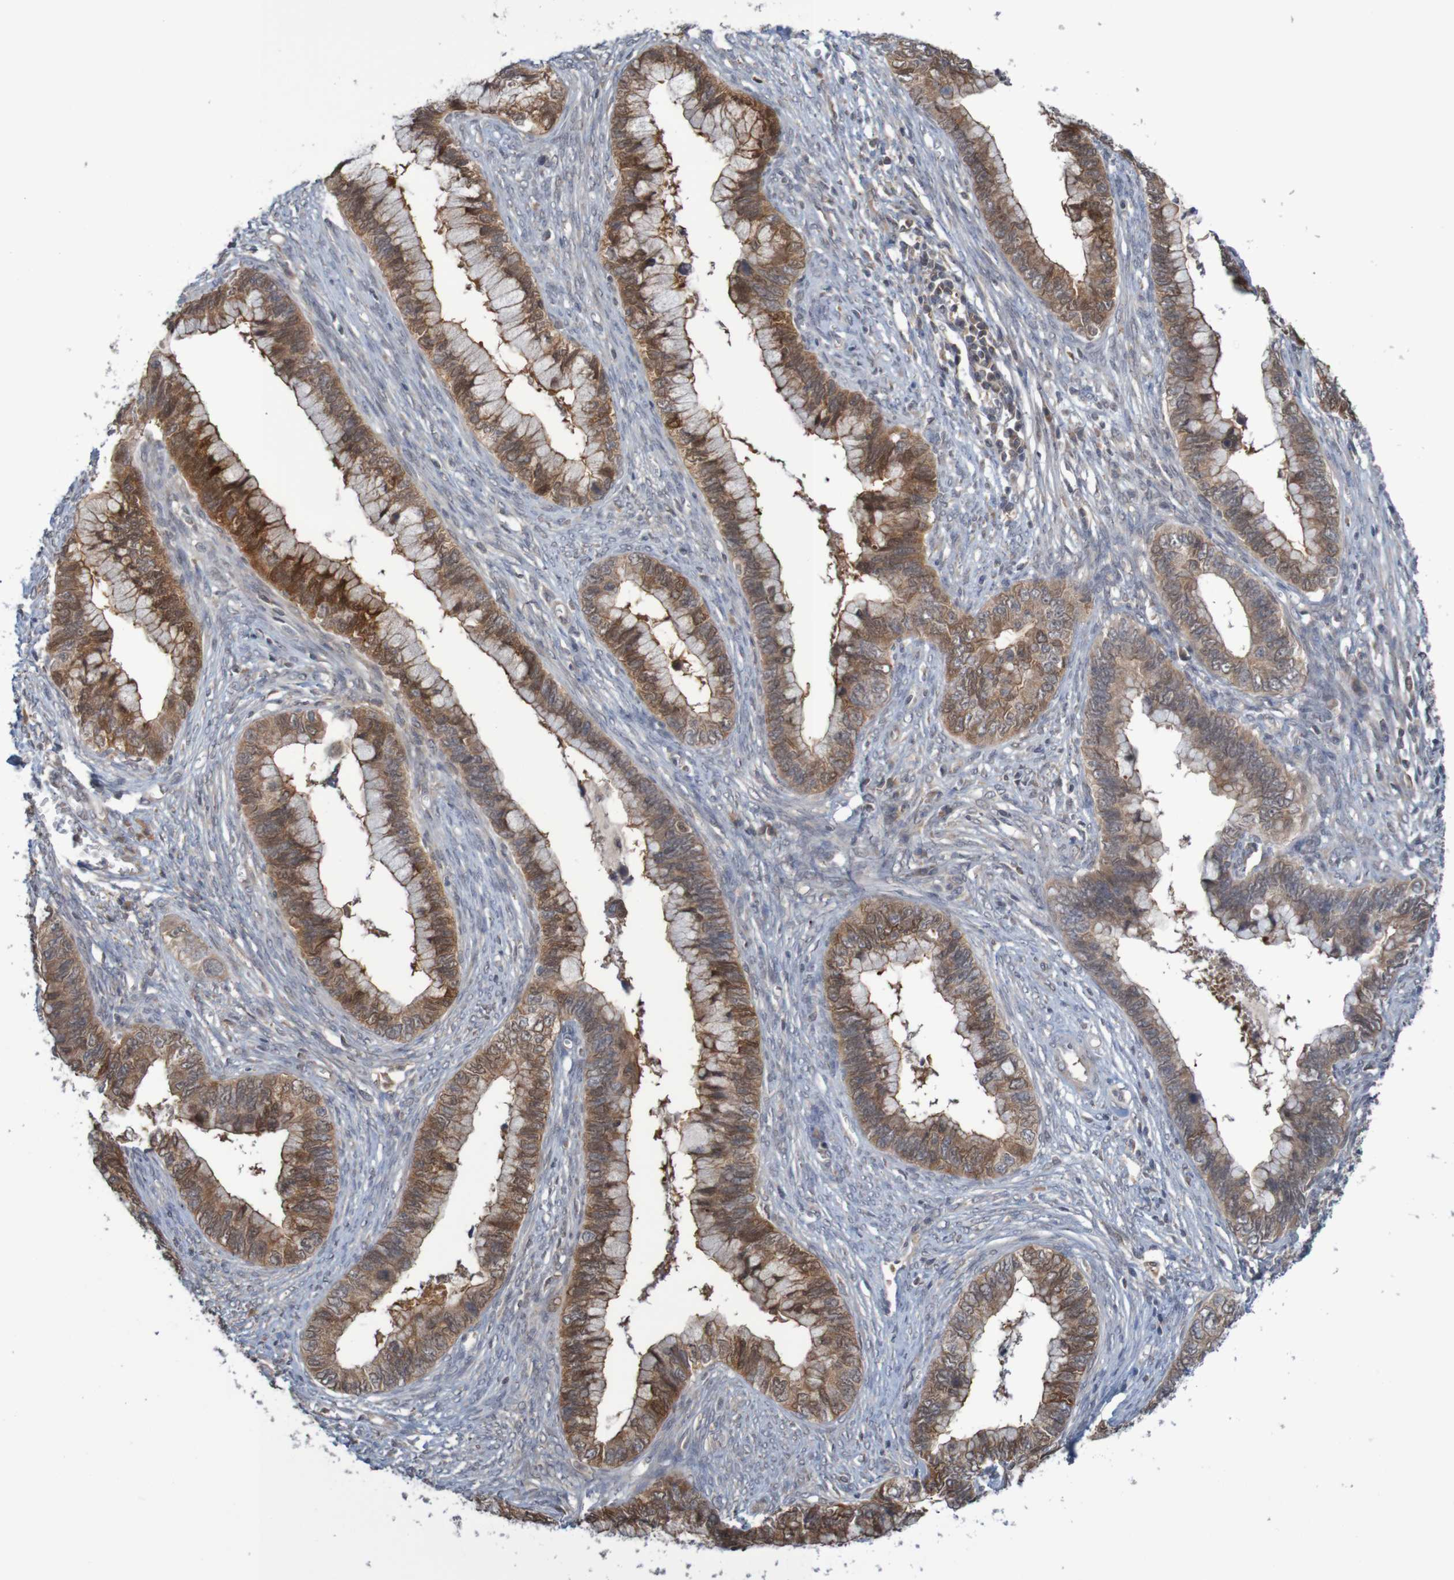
{"staining": {"intensity": "moderate", "quantity": ">75%", "location": "cytoplasmic/membranous"}, "tissue": "cervical cancer", "cell_type": "Tumor cells", "image_type": "cancer", "snomed": [{"axis": "morphology", "description": "Adenocarcinoma, NOS"}, {"axis": "topography", "description": "Cervix"}], "caption": "The histopathology image shows a brown stain indicating the presence of a protein in the cytoplasmic/membranous of tumor cells in cervical cancer.", "gene": "ANKK1", "patient": {"sex": "female", "age": 44}}